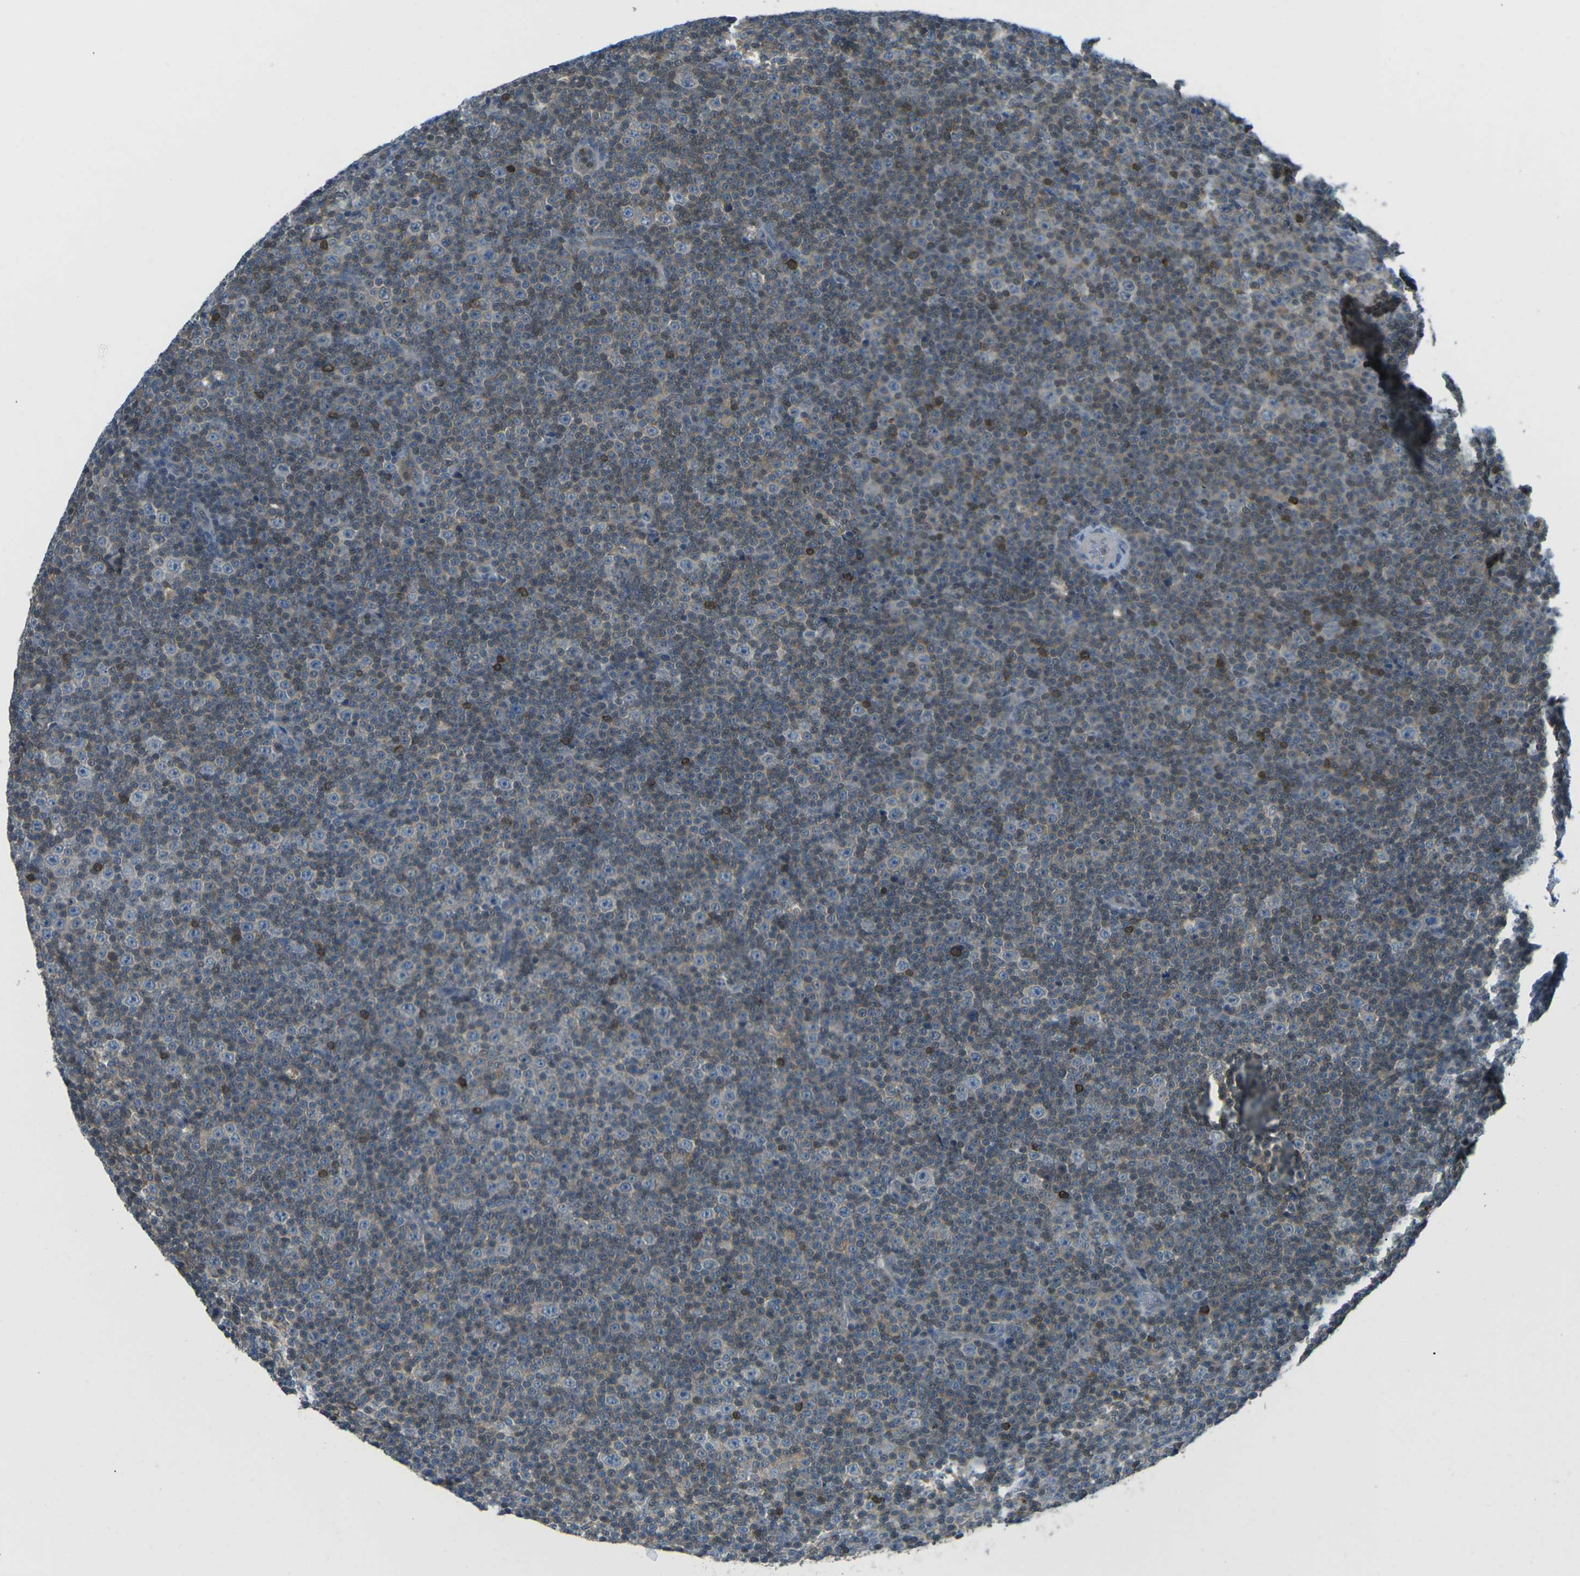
{"staining": {"intensity": "weak", "quantity": "25%-75%", "location": "cytoplasmic/membranous"}, "tissue": "lymphoma", "cell_type": "Tumor cells", "image_type": "cancer", "snomed": [{"axis": "morphology", "description": "Malignant lymphoma, non-Hodgkin's type, Low grade"}, {"axis": "topography", "description": "Lymph node"}], "caption": "Lymphoma stained with a protein marker shows weak staining in tumor cells.", "gene": "PIEZO2", "patient": {"sex": "female", "age": 67}}